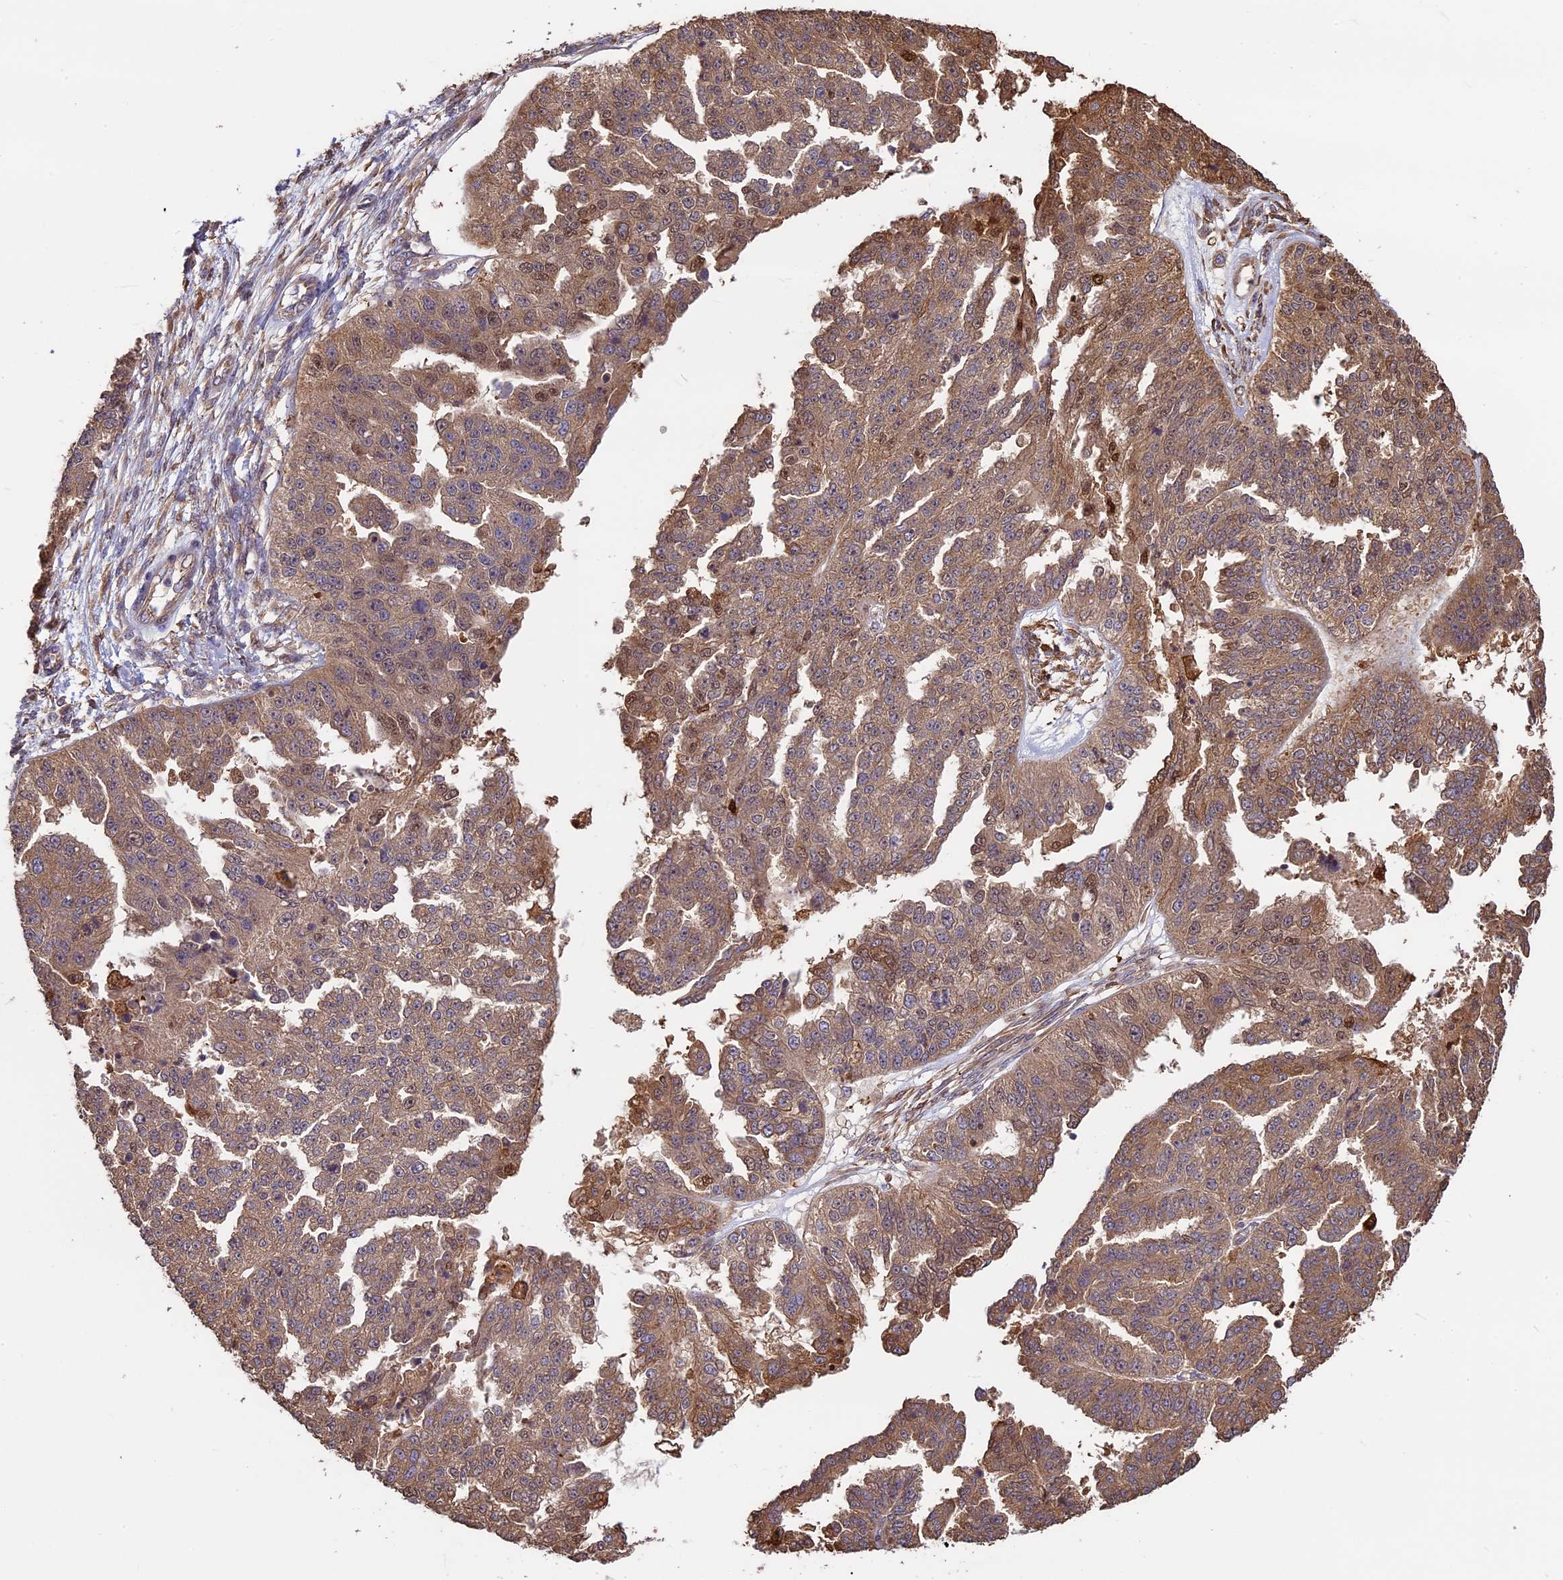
{"staining": {"intensity": "moderate", "quantity": ">75%", "location": "cytoplasmic/membranous"}, "tissue": "ovarian cancer", "cell_type": "Tumor cells", "image_type": "cancer", "snomed": [{"axis": "morphology", "description": "Cystadenocarcinoma, serous, NOS"}, {"axis": "topography", "description": "Ovary"}], "caption": "Ovarian cancer (serous cystadenocarcinoma) was stained to show a protein in brown. There is medium levels of moderate cytoplasmic/membranous staining in approximately >75% of tumor cells.", "gene": "VWA3A", "patient": {"sex": "female", "age": 58}}